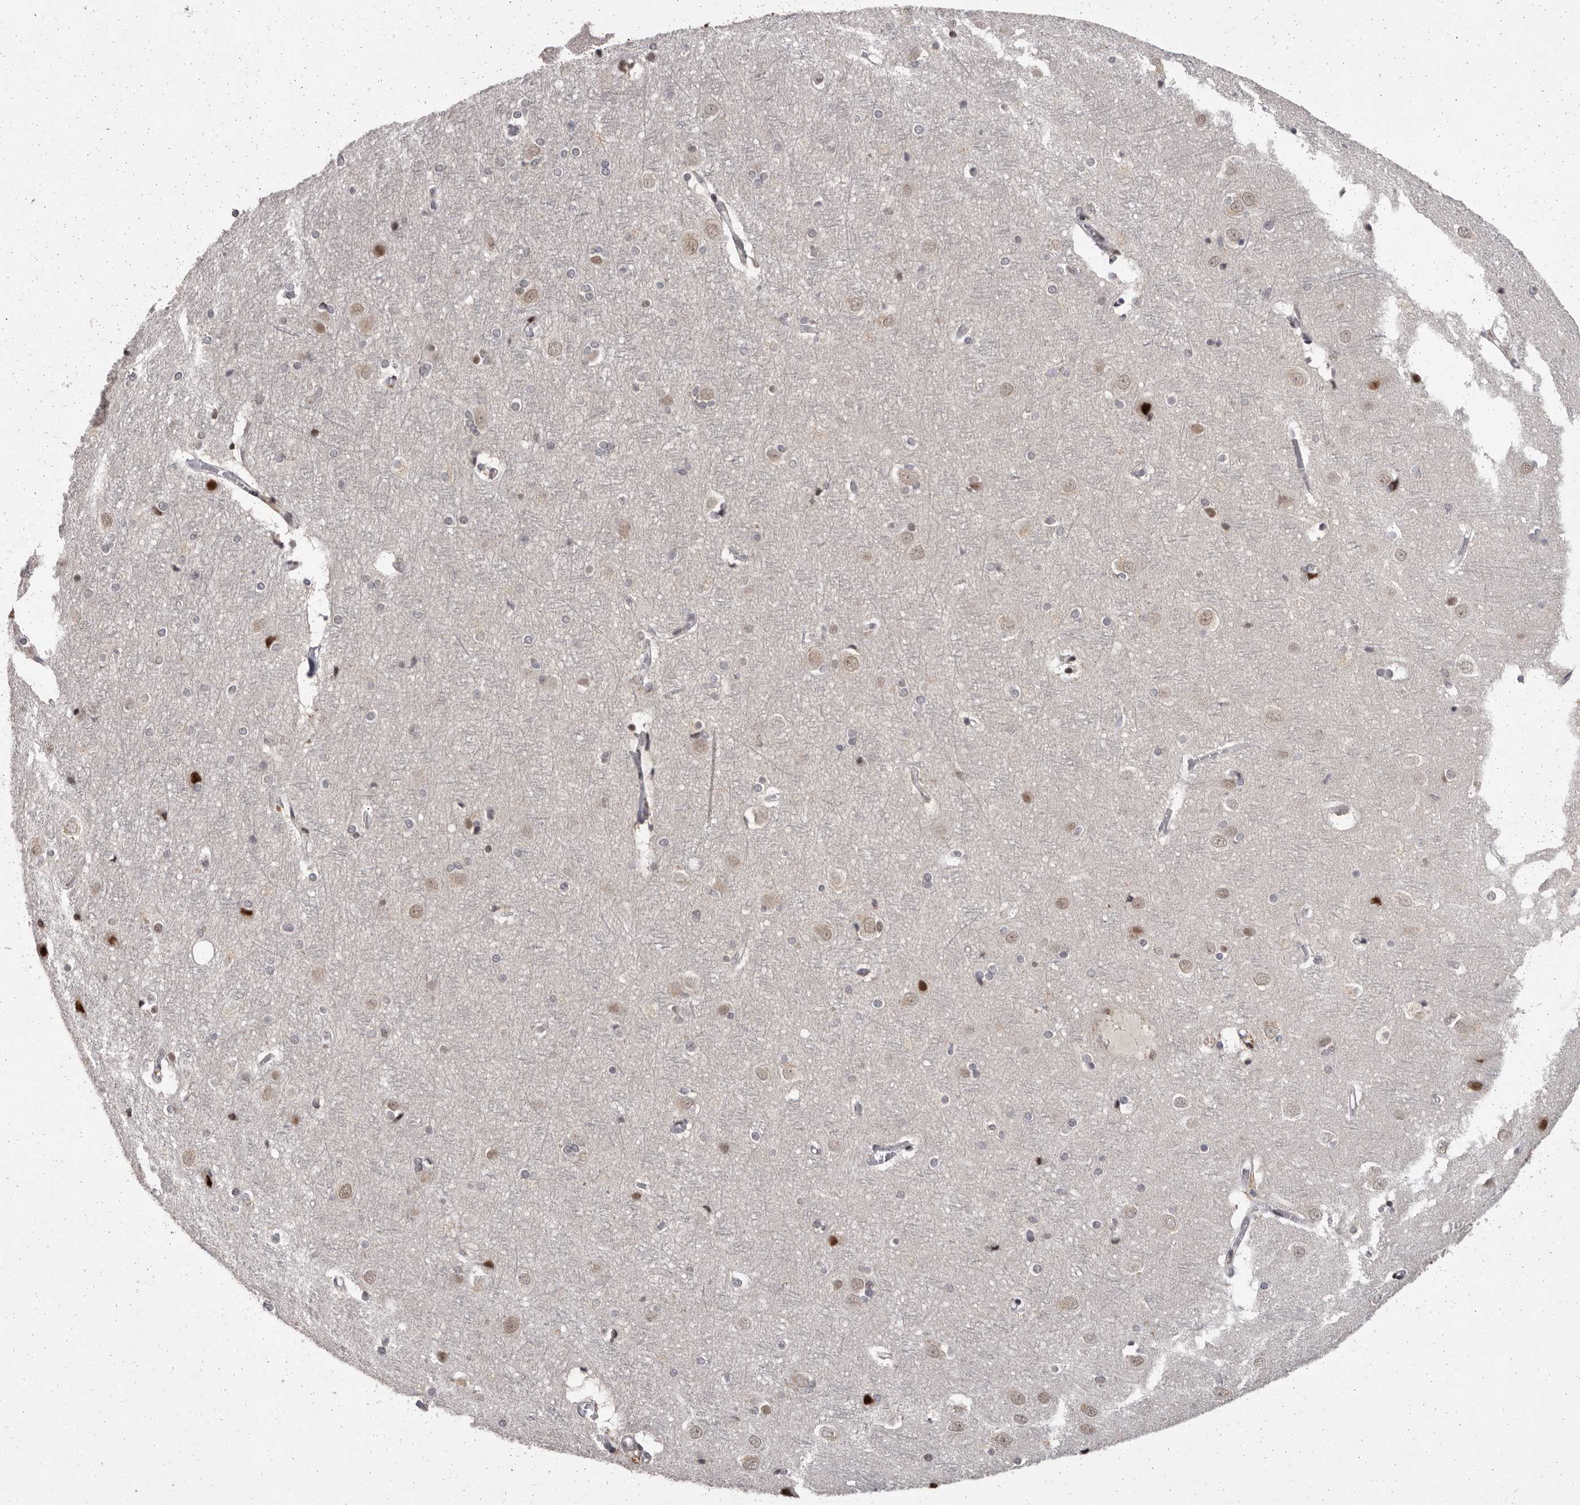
{"staining": {"intensity": "moderate", "quantity": ">75%", "location": "nuclear"}, "tissue": "cerebral cortex", "cell_type": "Endothelial cells", "image_type": "normal", "snomed": [{"axis": "morphology", "description": "Normal tissue, NOS"}, {"axis": "topography", "description": "Cerebral cortex"}], "caption": "DAB (3,3'-diaminobenzidine) immunohistochemical staining of unremarkable human cerebral cortex shows moderate nuclear protein positivity in approximately >75% of endothelial cells.", "gene": "C17orf99", "patient": {"sex": "male", "age": 54}}